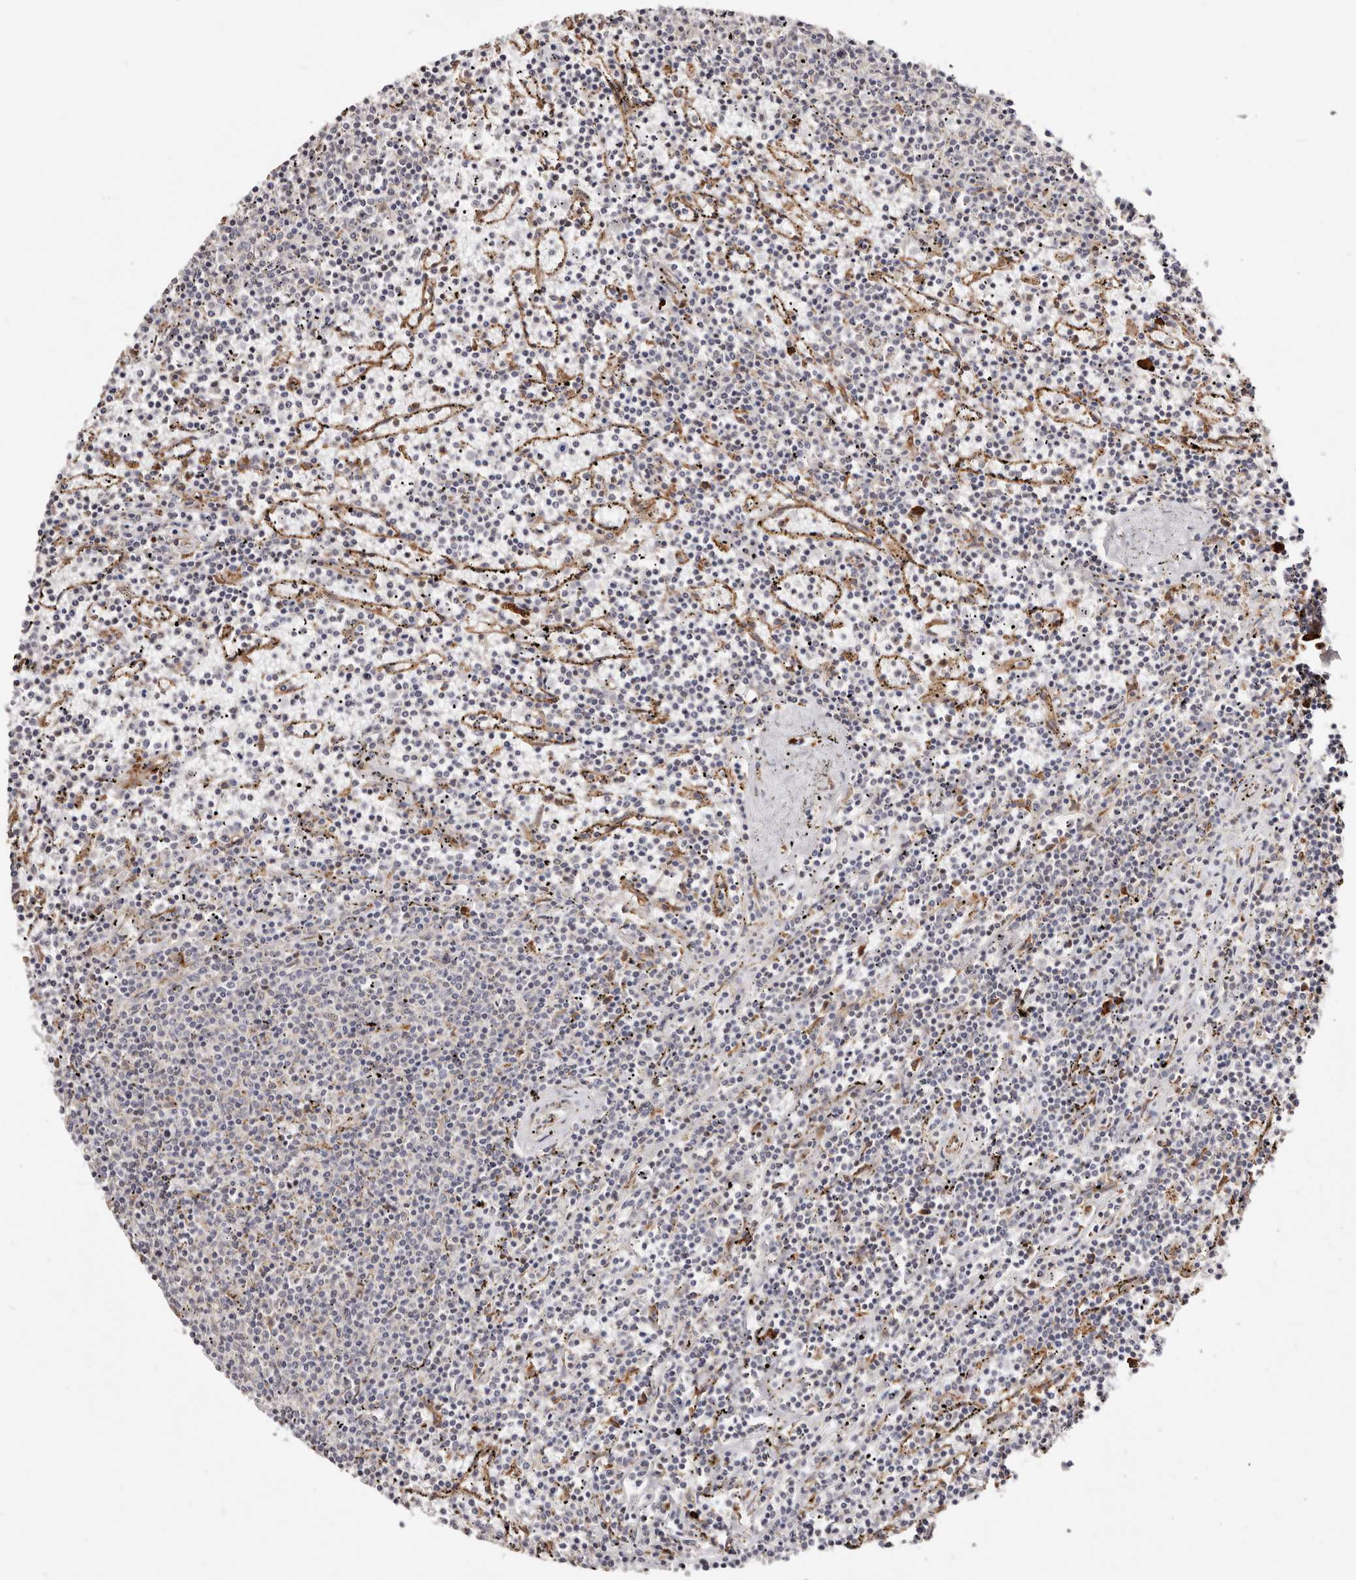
{"staining": {"intensity": "negative", "quantity": "none", "location": "none"}, "tissue": "lymphoma", "cell_type": "Tumor cells", "image_type": "cancer", "snomed": [{"axis": "morphology", "description": "Malignant lymphoma, non-Hodgkin's type, Low grade"}, {"axis": "topography", "description": "Spleen"}], "caption": "This is a histopathology image of IHC staining of lymphoma, which shows no staining in tumor cells.", "gene": "CTNNB1", "patient": {"sex": "female", "age": 50}}